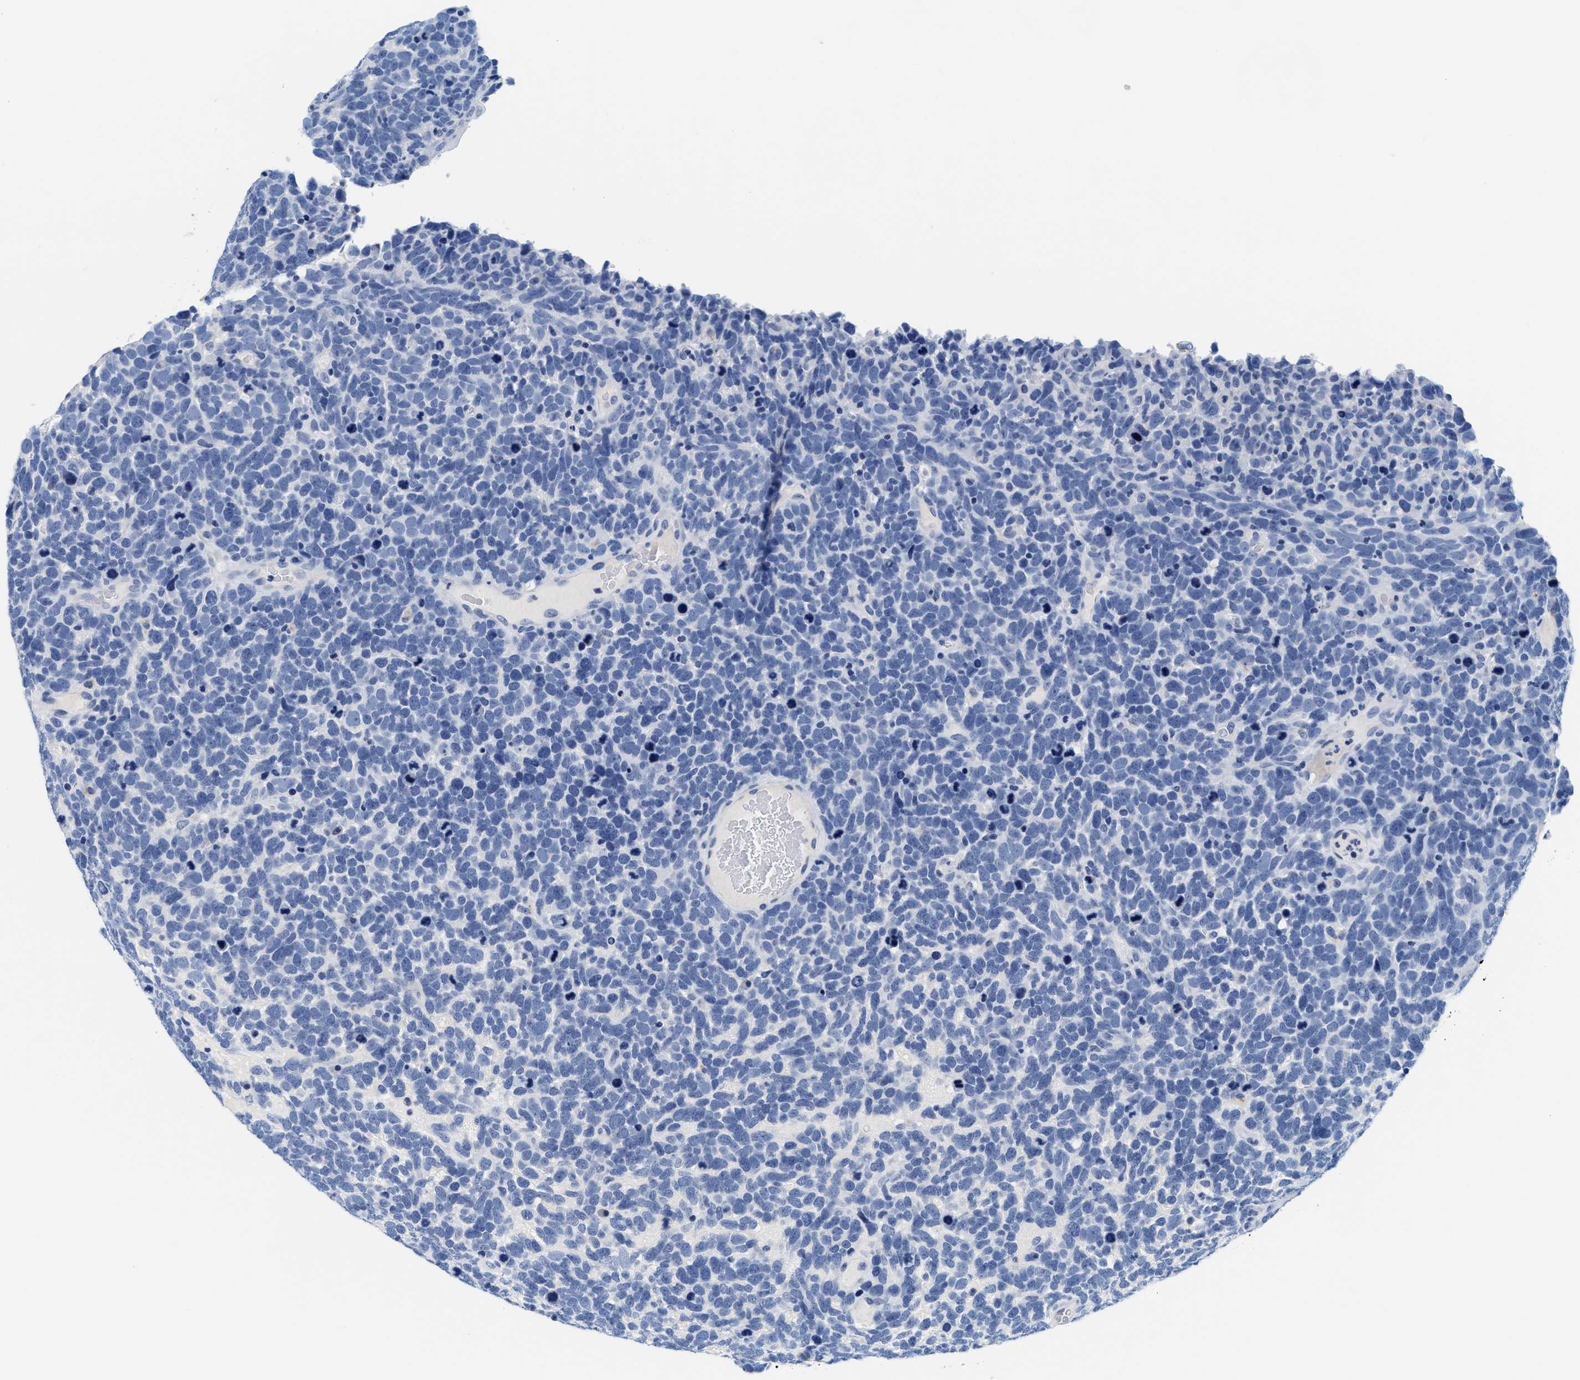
{"staining": {"intensity": "negative", "quantity": "none", "location": "none"}, "tissue": "urothelial cancer", "cell_type": "Tumor cells", "image_type": "cancer", "snomed": [{"axis": "morphology", "description": "Urothelial carcinoma, High grade"}, {"axis": "topography", "description": "Urinary bladder"}], "caption": "DAB (3,3'-diaminobenzidine) immunohistochemical staining of human urothelial carcinoma (high-grade) reveals no significant expression in tumor cells.", "gene": "TTC3", "patient": {"sex": "female", "age": 82}}